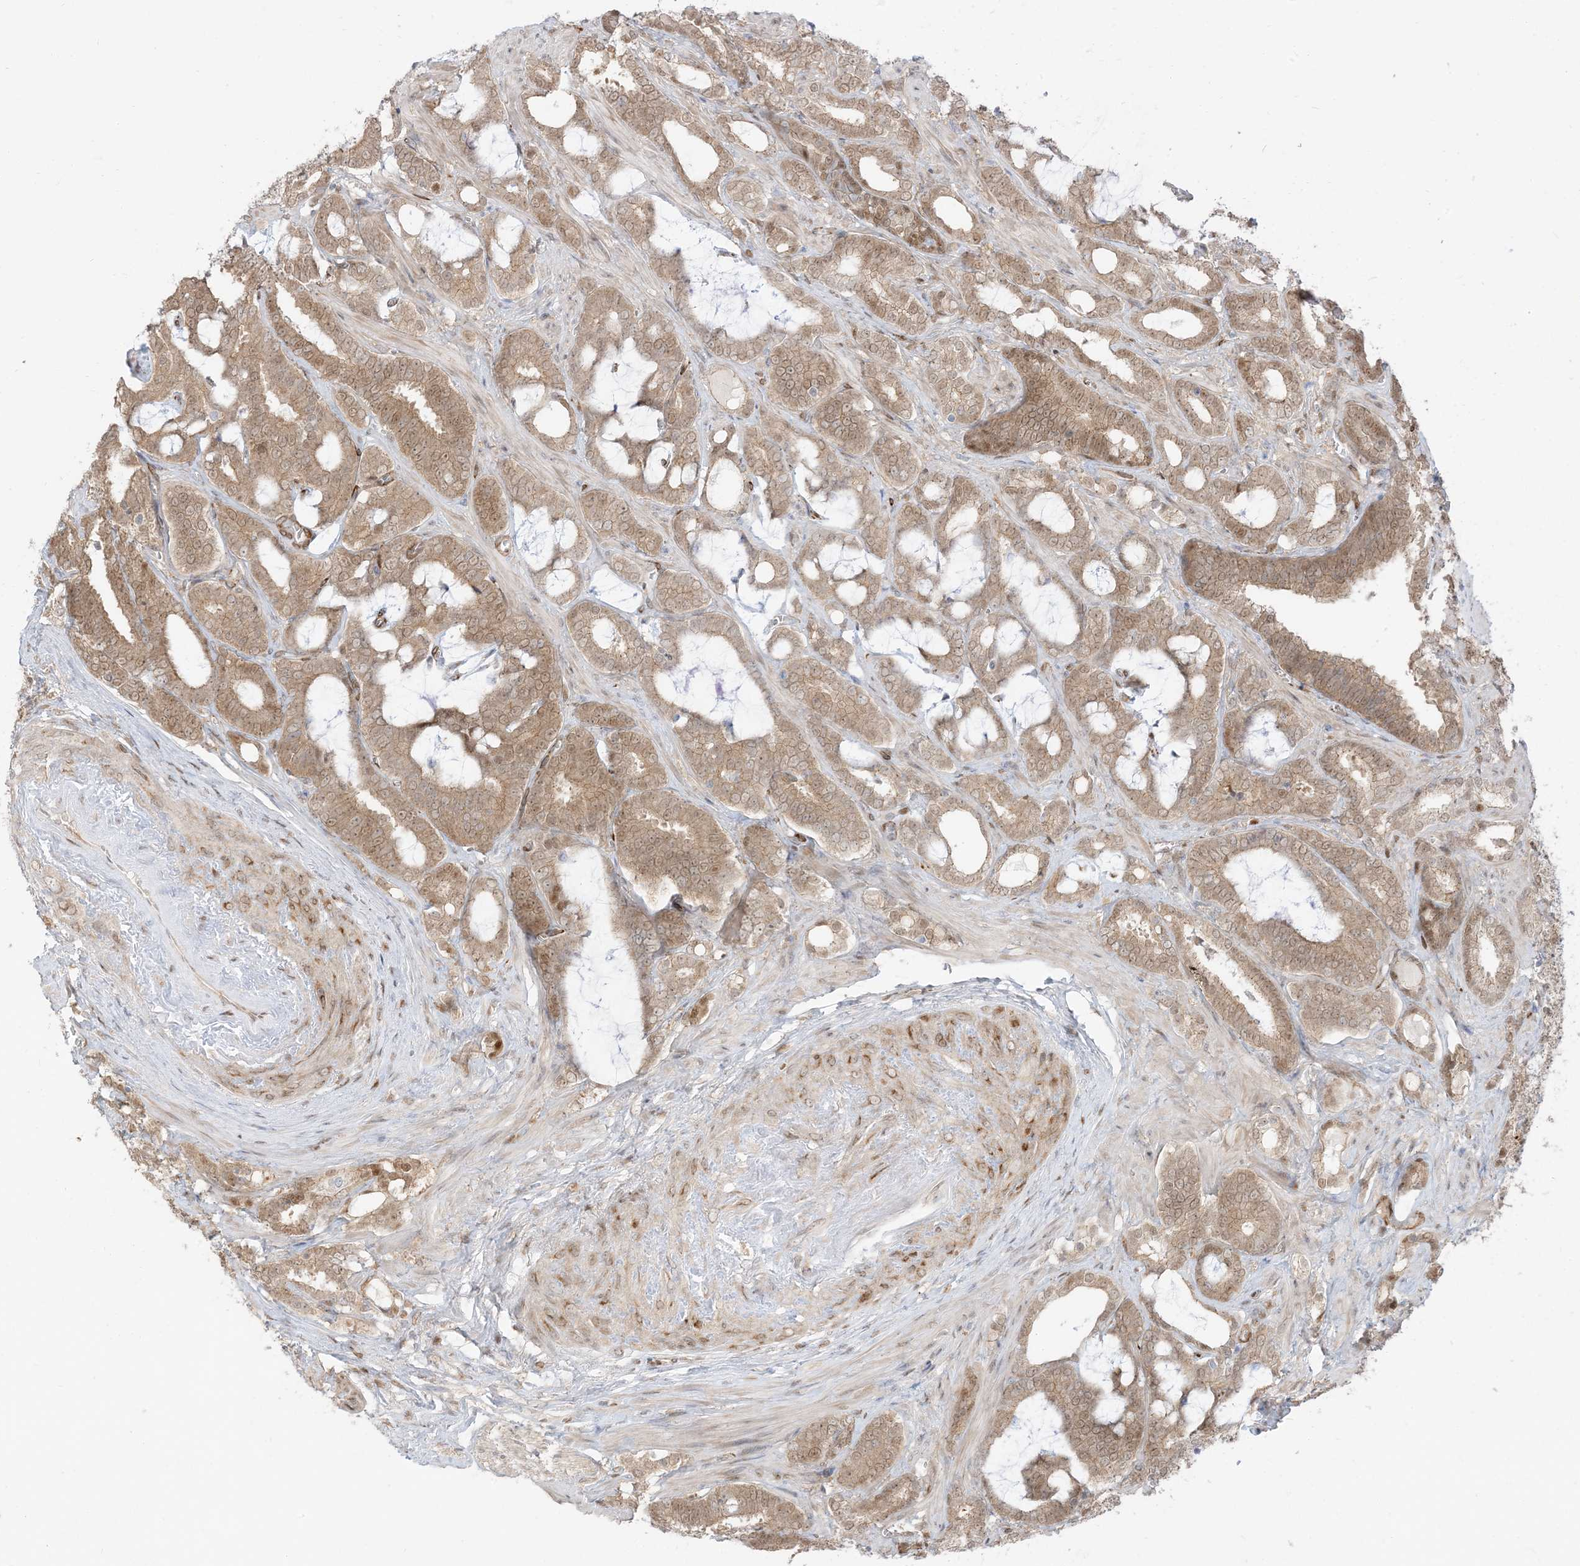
{"staining": {"intensity": "moderate", "quantity": "25%-75%", "location": "cytoplasmic/membranous,nuclear"}, "tissue": "prostate cancer", "cell_type": "Tumor cells", "image_type": "cancer", "snomed": [{"axis": "morphology", "description": "Adenocarcinoma, High grade"}, {"axis": "topography", "description": "Prostate and seminal vesicle, NOS"}], "caption": "Moderate cytoplasmic/membranous and nuclear protein positivity is seen in about 25%-75% of tumor cells in prostate cancer (adenocarcinoma (high-grade)).", "gene": "RIN1", "patient": {"sex": "male", "age": 67}}